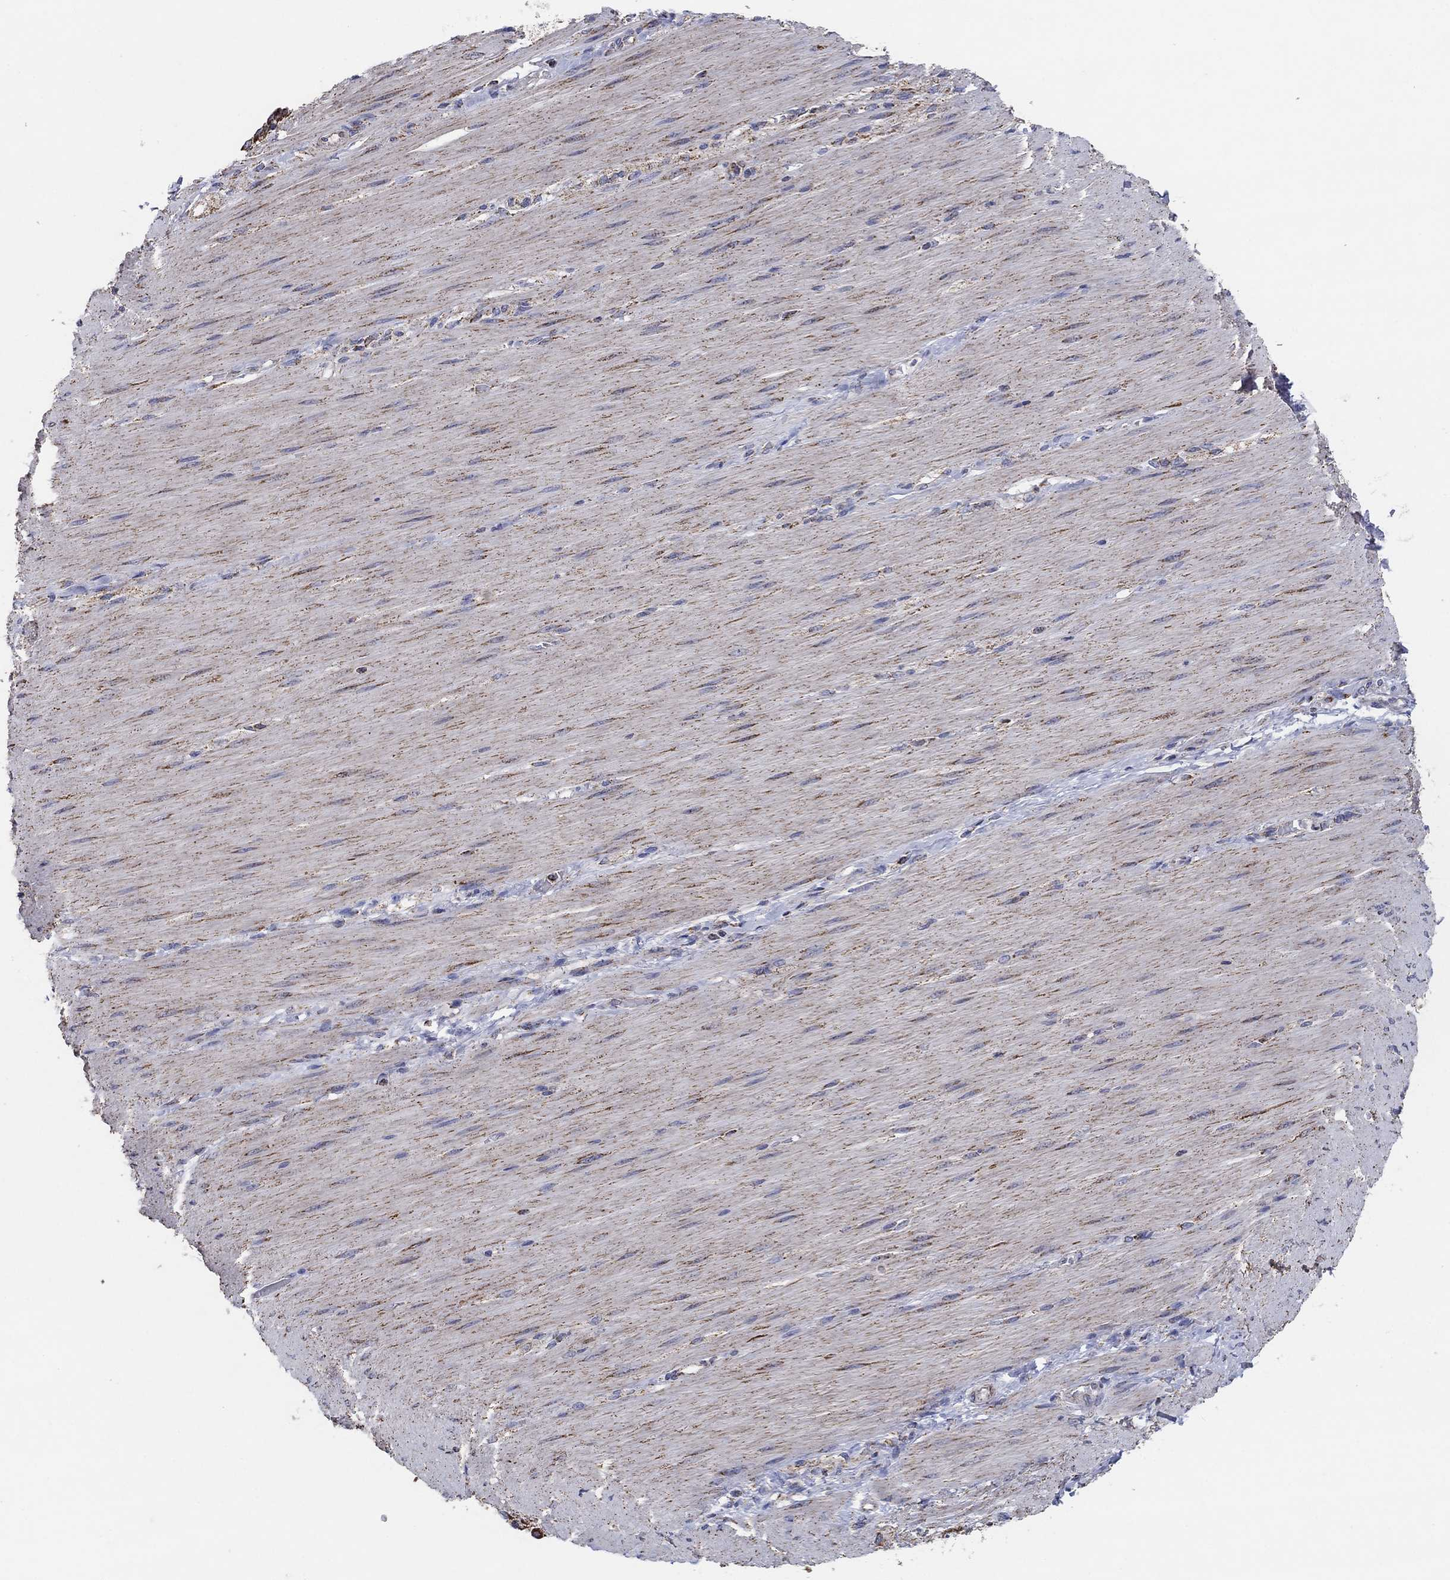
{"staining": {"intensity": "negative", "quantity": "none", "location": "none"}, "tissue": "adipose tissue", "cell_type": "Adipocytes", "image_type": "normal", "snomed": [{"axis": "morphology", "description": "Normal tissue, NOS"}, {"axis": "topography", "description": "Smooth muscle"}, {"axis": "topography", "description": "Duodenum"}, {"axis": "topography", "description": "Peripheral nerve tissue"}], "caption": "A photomicrograph of human adipose tissue is negative for staining in adipocytes. The staining was performed using DAB to visualize the protein expression in brown, while the nuclei were stained in blue with hematoxylin (Magnification: 20x).", "gene": "C9orf85", "patient": {"sex": "female", "age": 61}}